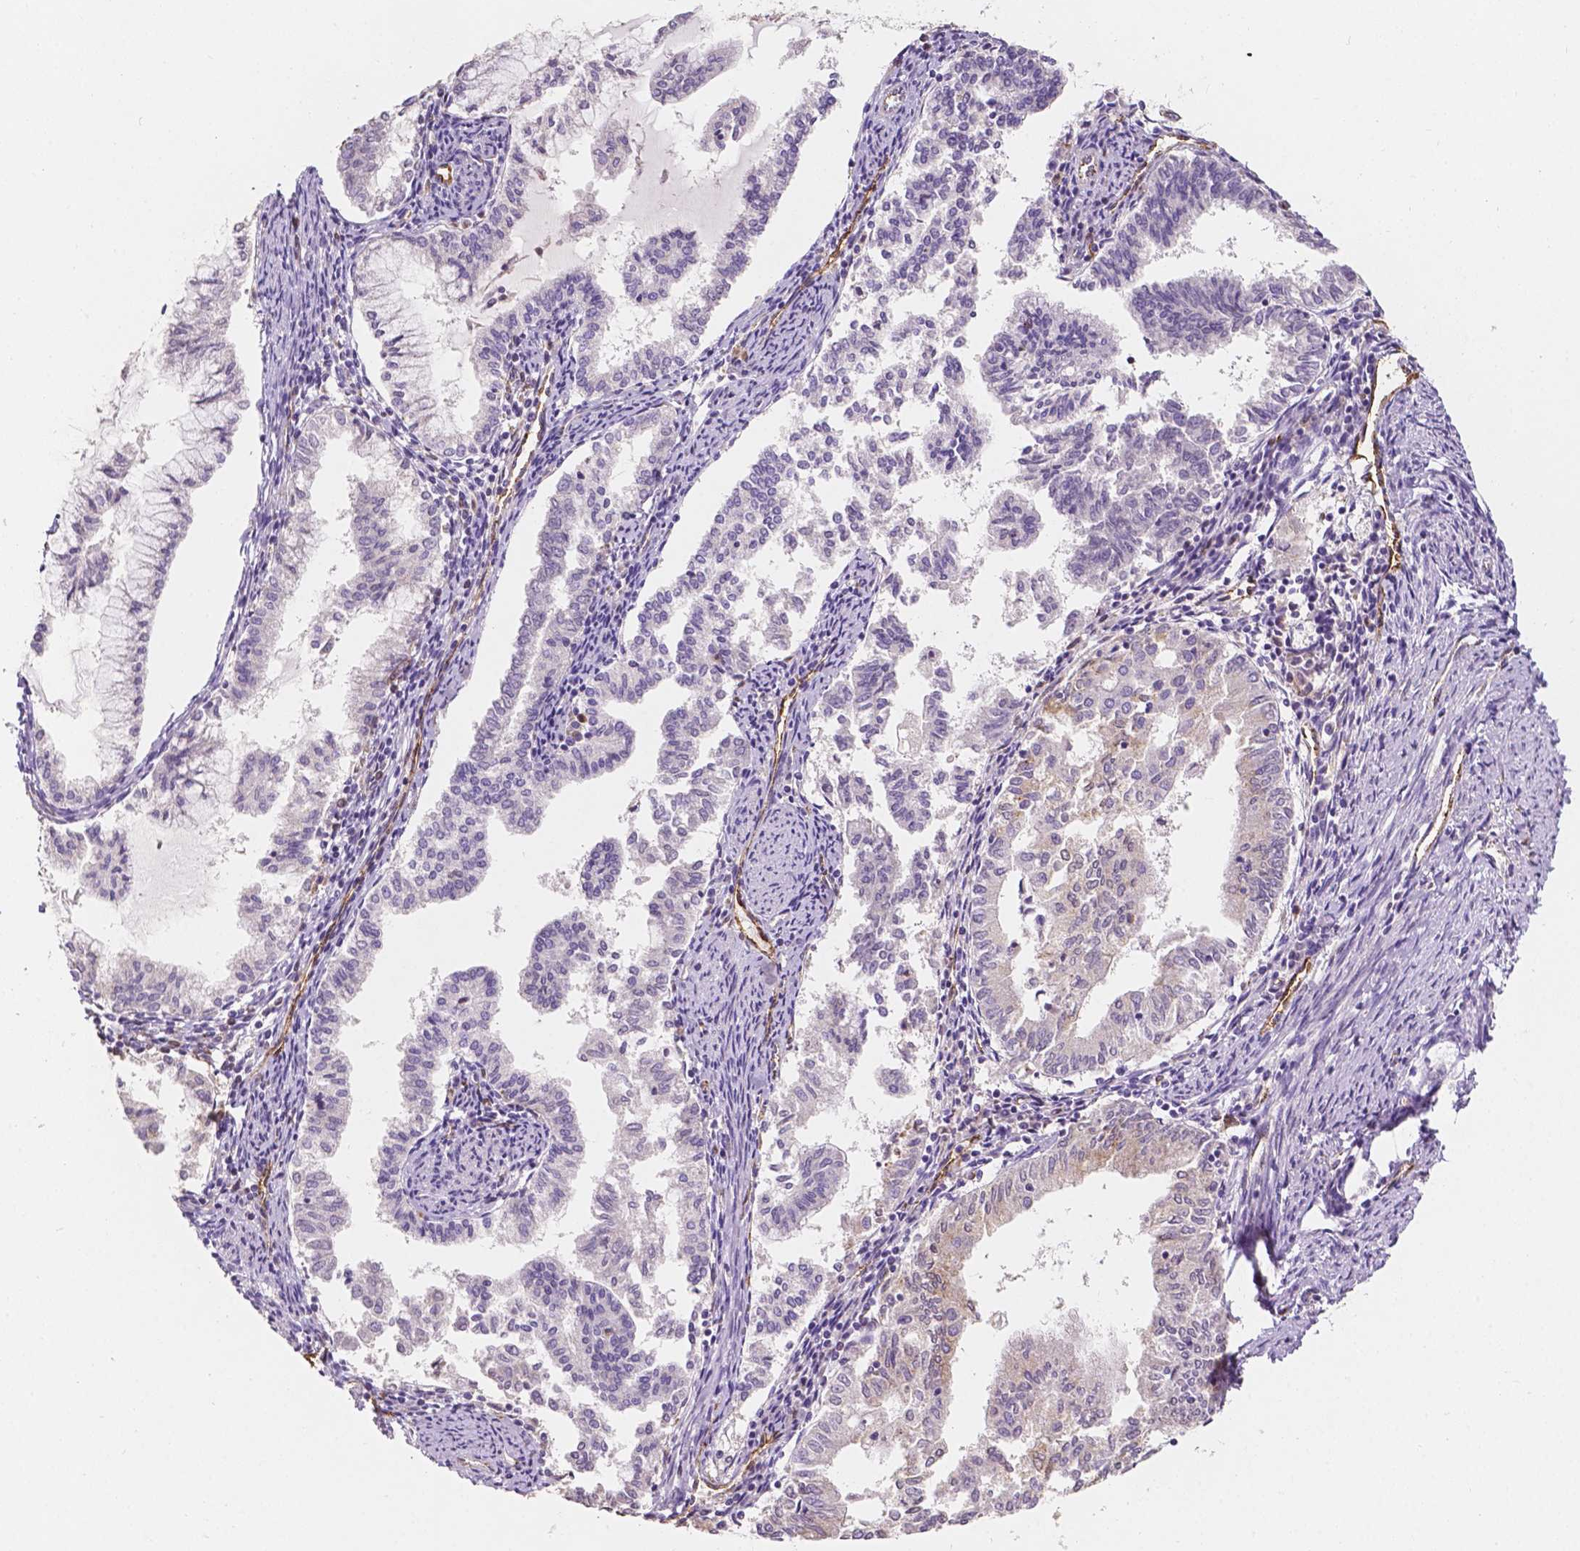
{"staining": {"intensity": "negative", "quantity": "none", "location": "none"}, "tissue": "endometrial cancer", "cell_type": "Tumor cells", "image_type": "cancer", "snomed": [{"axis": "morphology", "description": "Adenocarcinoma, NOS"}, {"axis": "topography", "description": "Endometrium"}], "caption": "The immunohistochemistry (IHC) micrograph has no significant staining in tumor cells of endometrial cancer tissue. The staining is performed using DAB (3,3'-diaminobenzidine) brown chromogen with nuclei counter-stained in using hematoxylin.", "gene": "SLC22A4", "patient": {"sex": "female", "age": 79}}